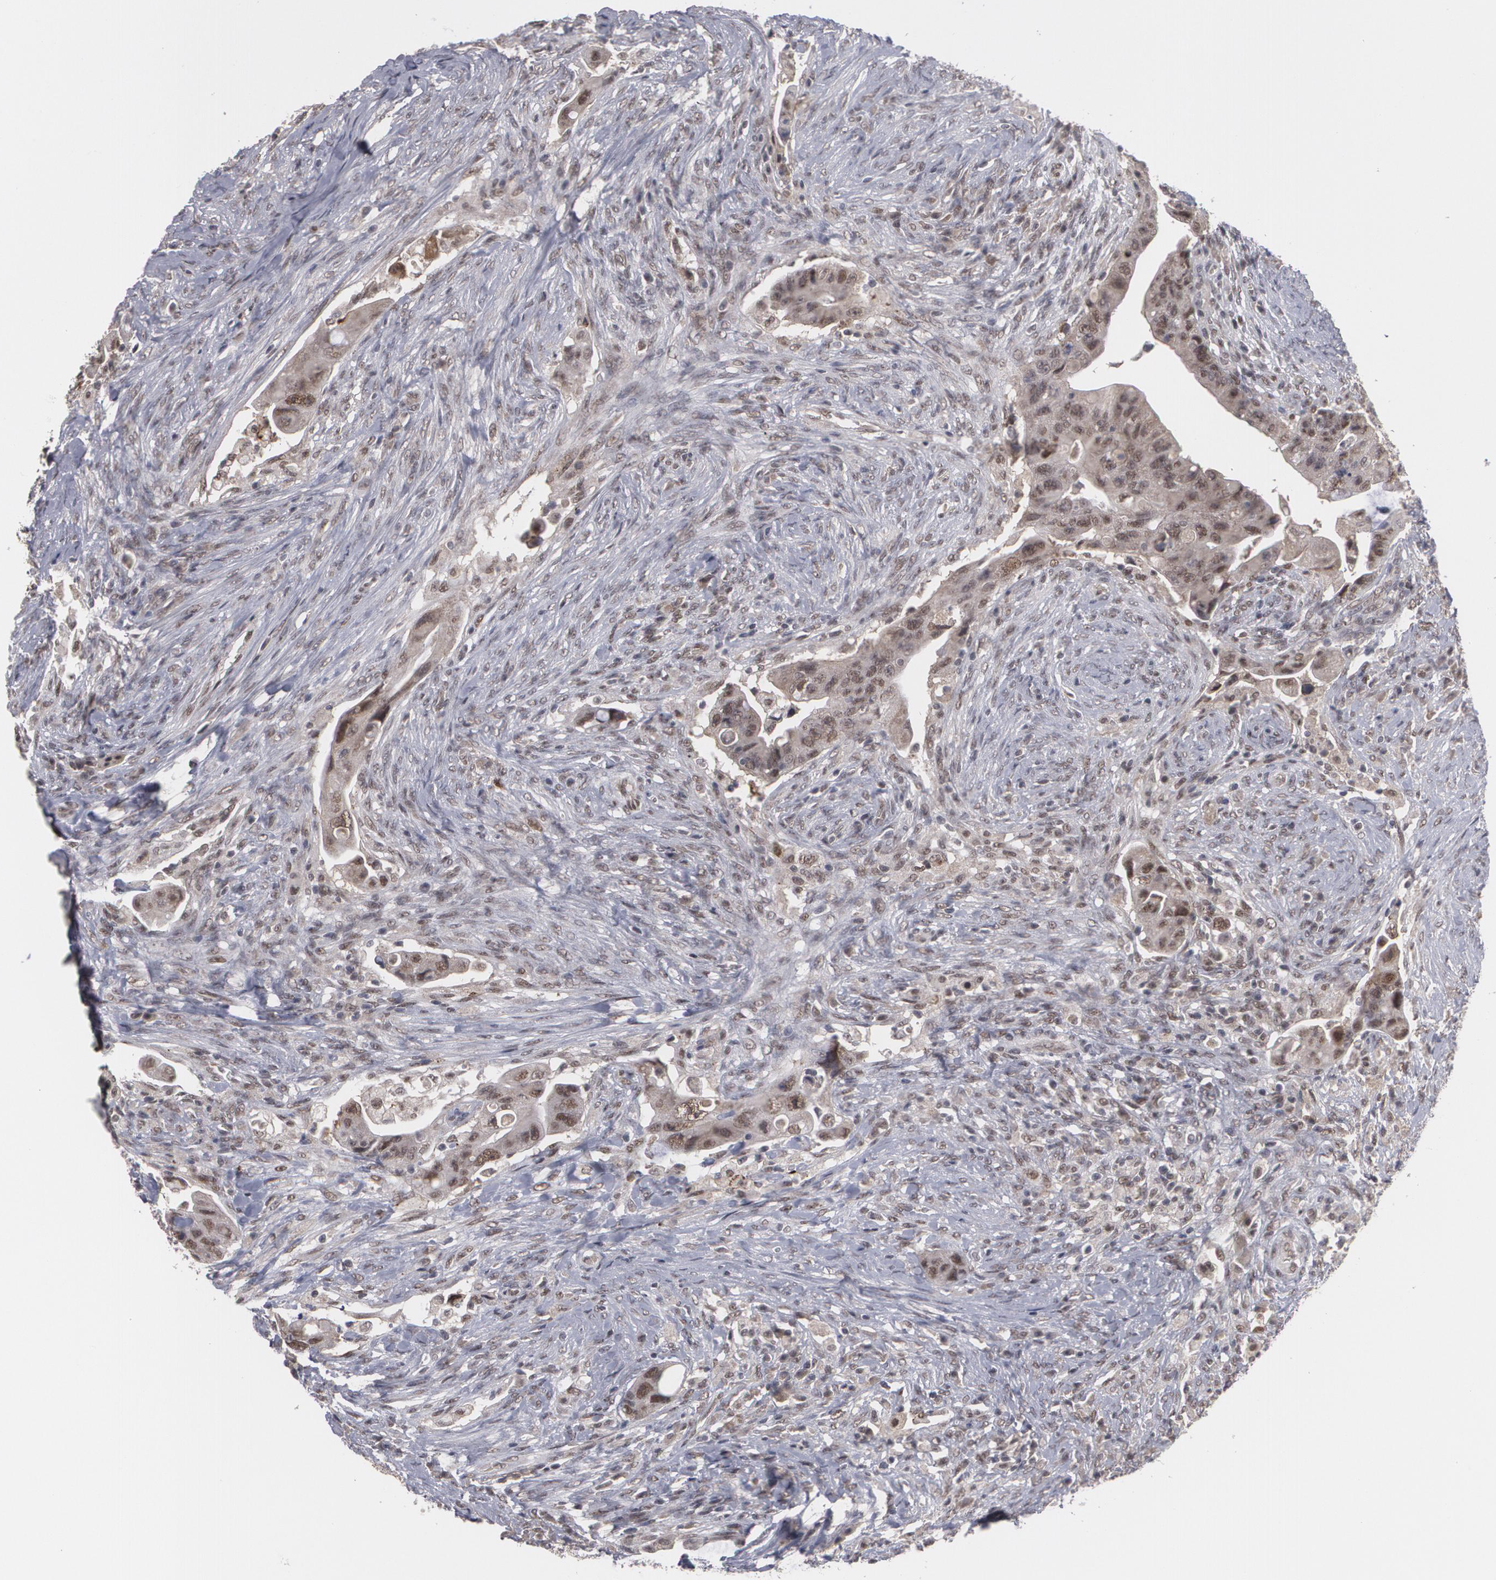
{"staining": {"intensity": "moderate", "quantity": ">75%", "location": "nuclear"}, "tissue": "colorectal cancer", "cell_type": "Tumor cells", "image_type": "cancer", "snomed": [{"axis": "morphology", "description": "Adenocarcinoma, NOS"}, {"axis": "topography", "description": "Rectum"}], "caption": "Immunohistochemistry (IHC) histopathology image of human adenocarcinoma (colorectal) stained for a protein (brown), which displays medium levels of moderate nuclear staining in about >75% of tumor cells.", "gene": "INTS6", "patient": {"sex": "female", "age": 71}}